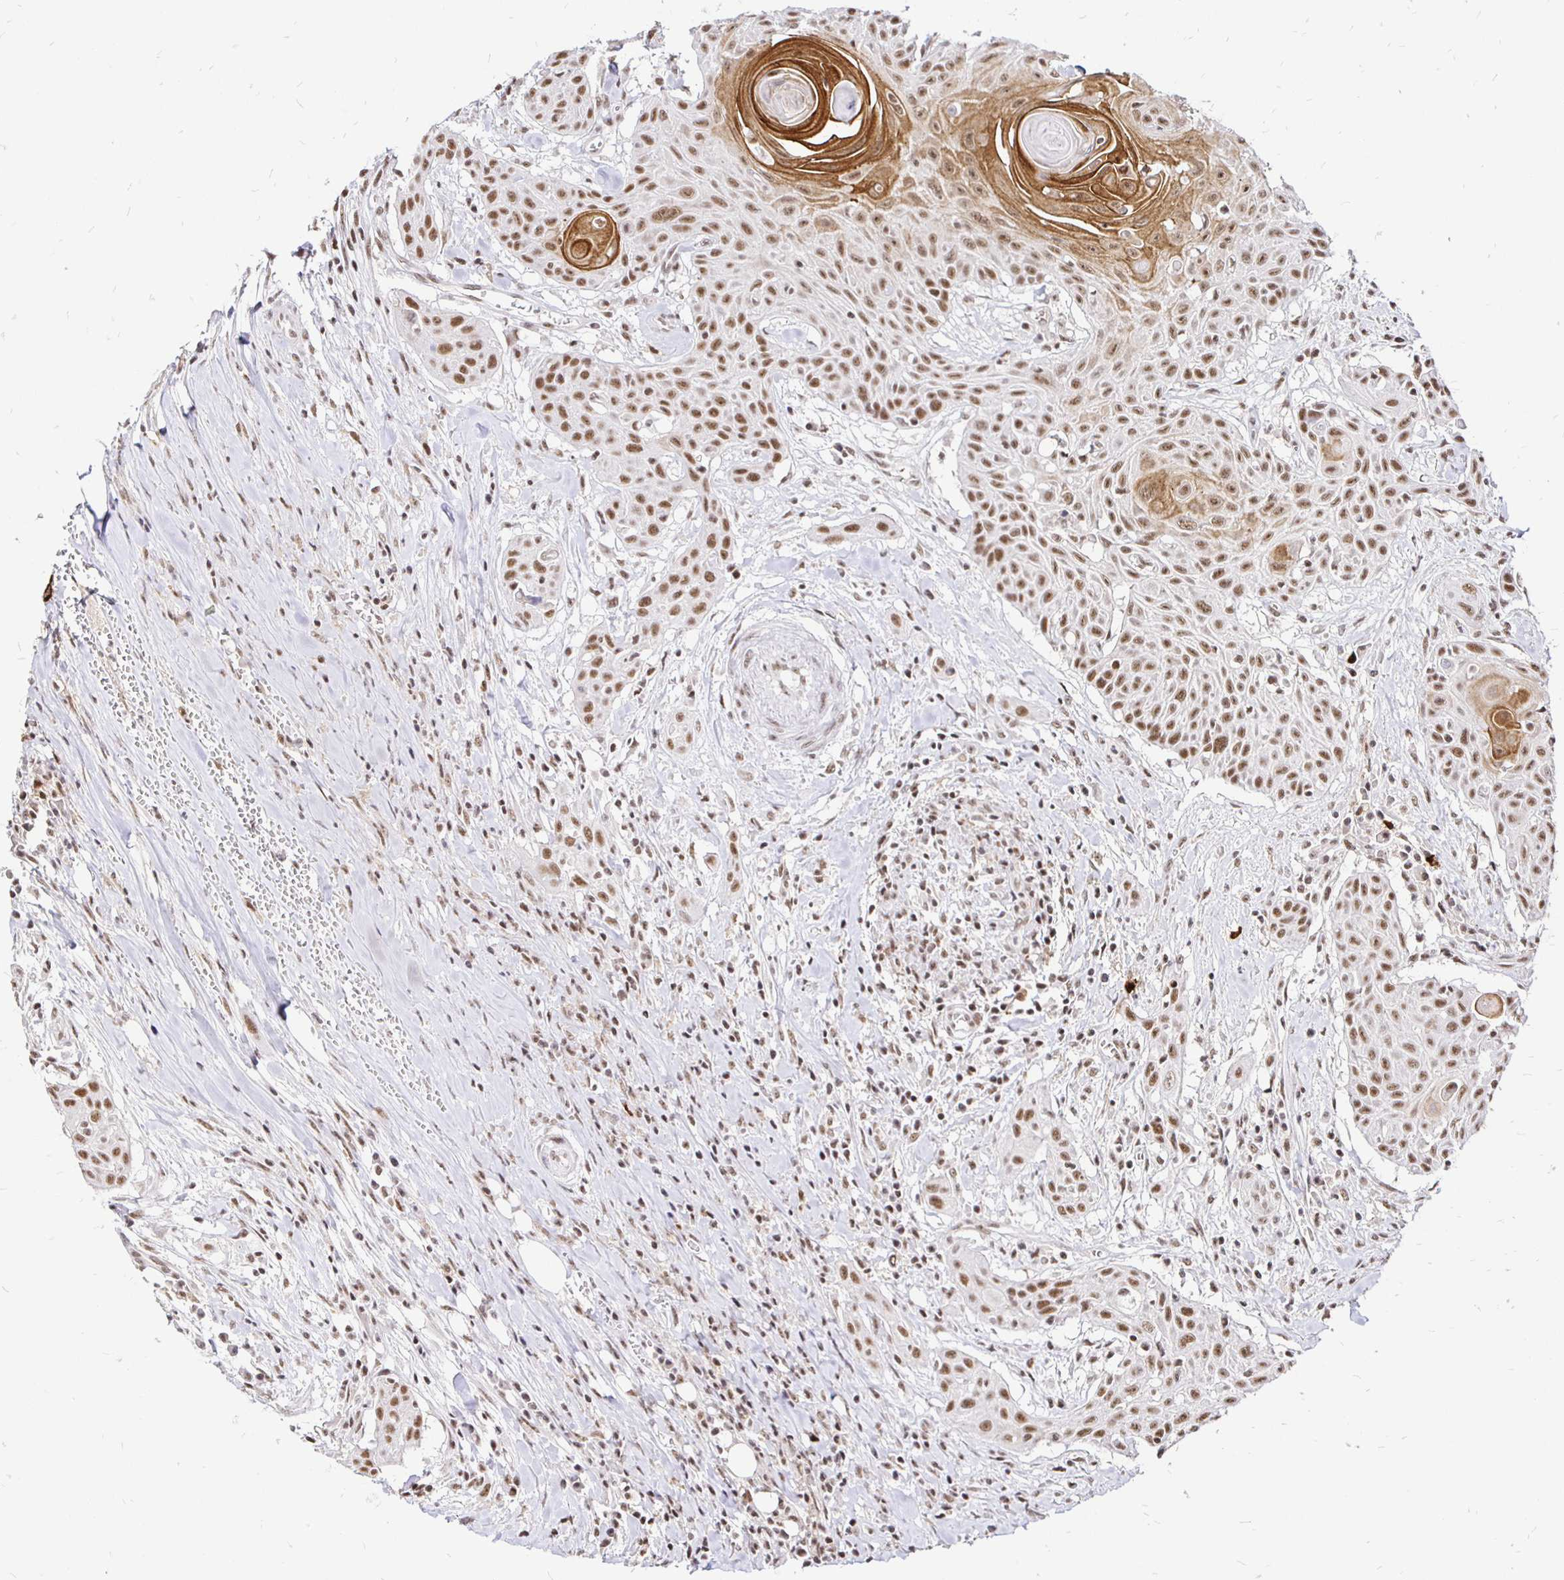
{"staining": {"intensity": "moderate", "quantity": ">75%", "location": "nuclear"}, "tissue": "head and neck cancer", "cell_type": "Tumor cells", "image_type": "cancer", "snomed": [{"axis": "morphology", "description": "Squamous cell carcinoma, NOS"}, {"axis": "topography", "description": "Lymph node"}, {"axis": "topography", "description": "Salivary gland"}, {"axis": "topography", "description": "Head-Neck"}], "caption": "The immunohistochemical stain highlights moderate nuclear expression in tumor cells of head and neck cancer tissue.", "gene": "SIN3A", "patient": {"sex": "female", "age": 74}}